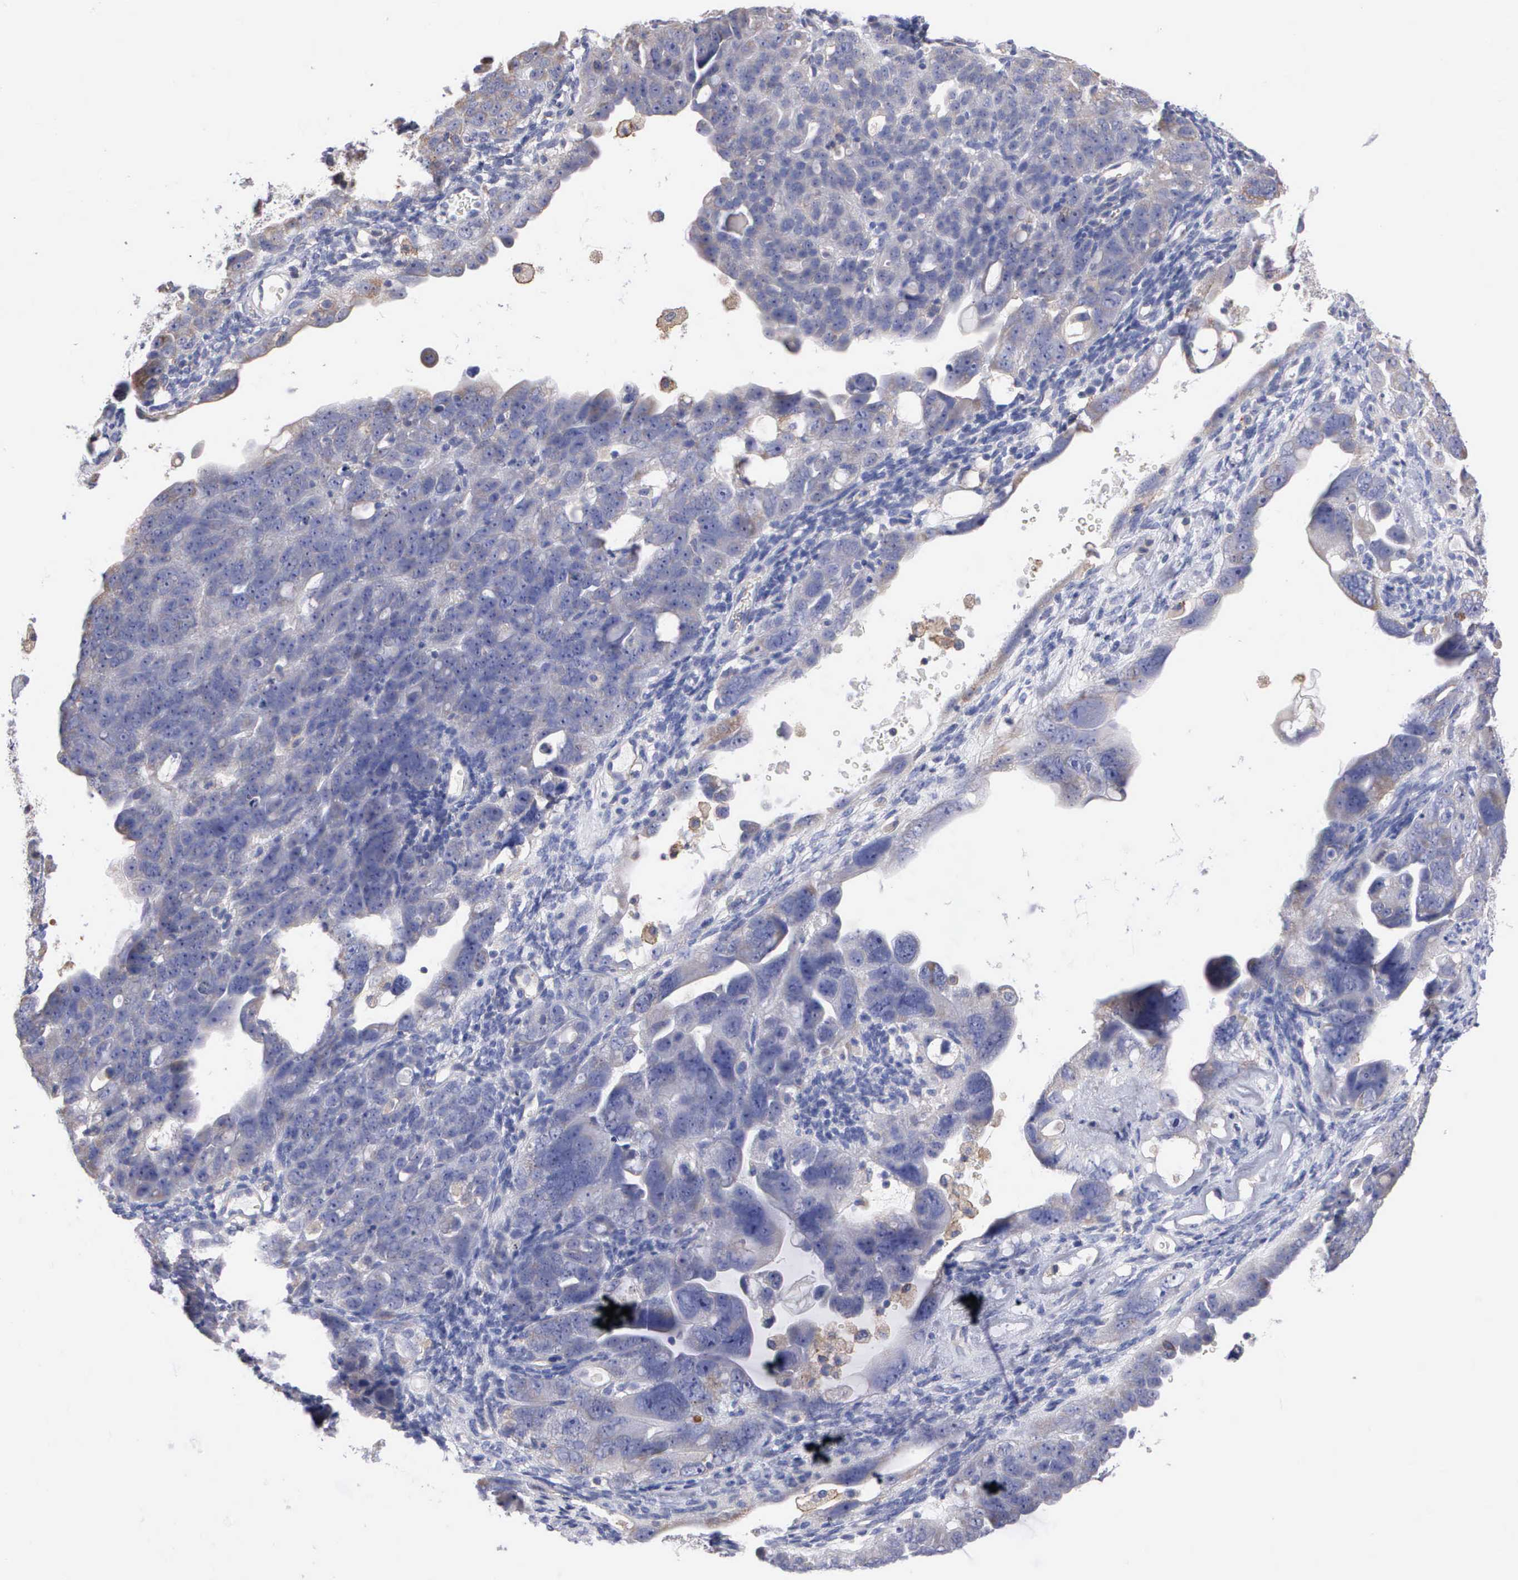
{"staining": {"intensity": "negative", "quantity": "none", "location": "none"}, "tissue": "ovarian cancer", "cell_type": "Tumor cells", "image_type": "cancer", "snomed": [{"axis": "morphology", "description": "Cystadenocarcinoma, serous, NOS"}, {"axis": "topography", "description": "Ovary"}], "caption": "Ovarian serous cystadenocarcinoma stained for a protein using immunohistochemistry (IHC) shows no expression tumor cells.", "gene": "PTGS2", "patient": {"sex": "female", "age": 66}}